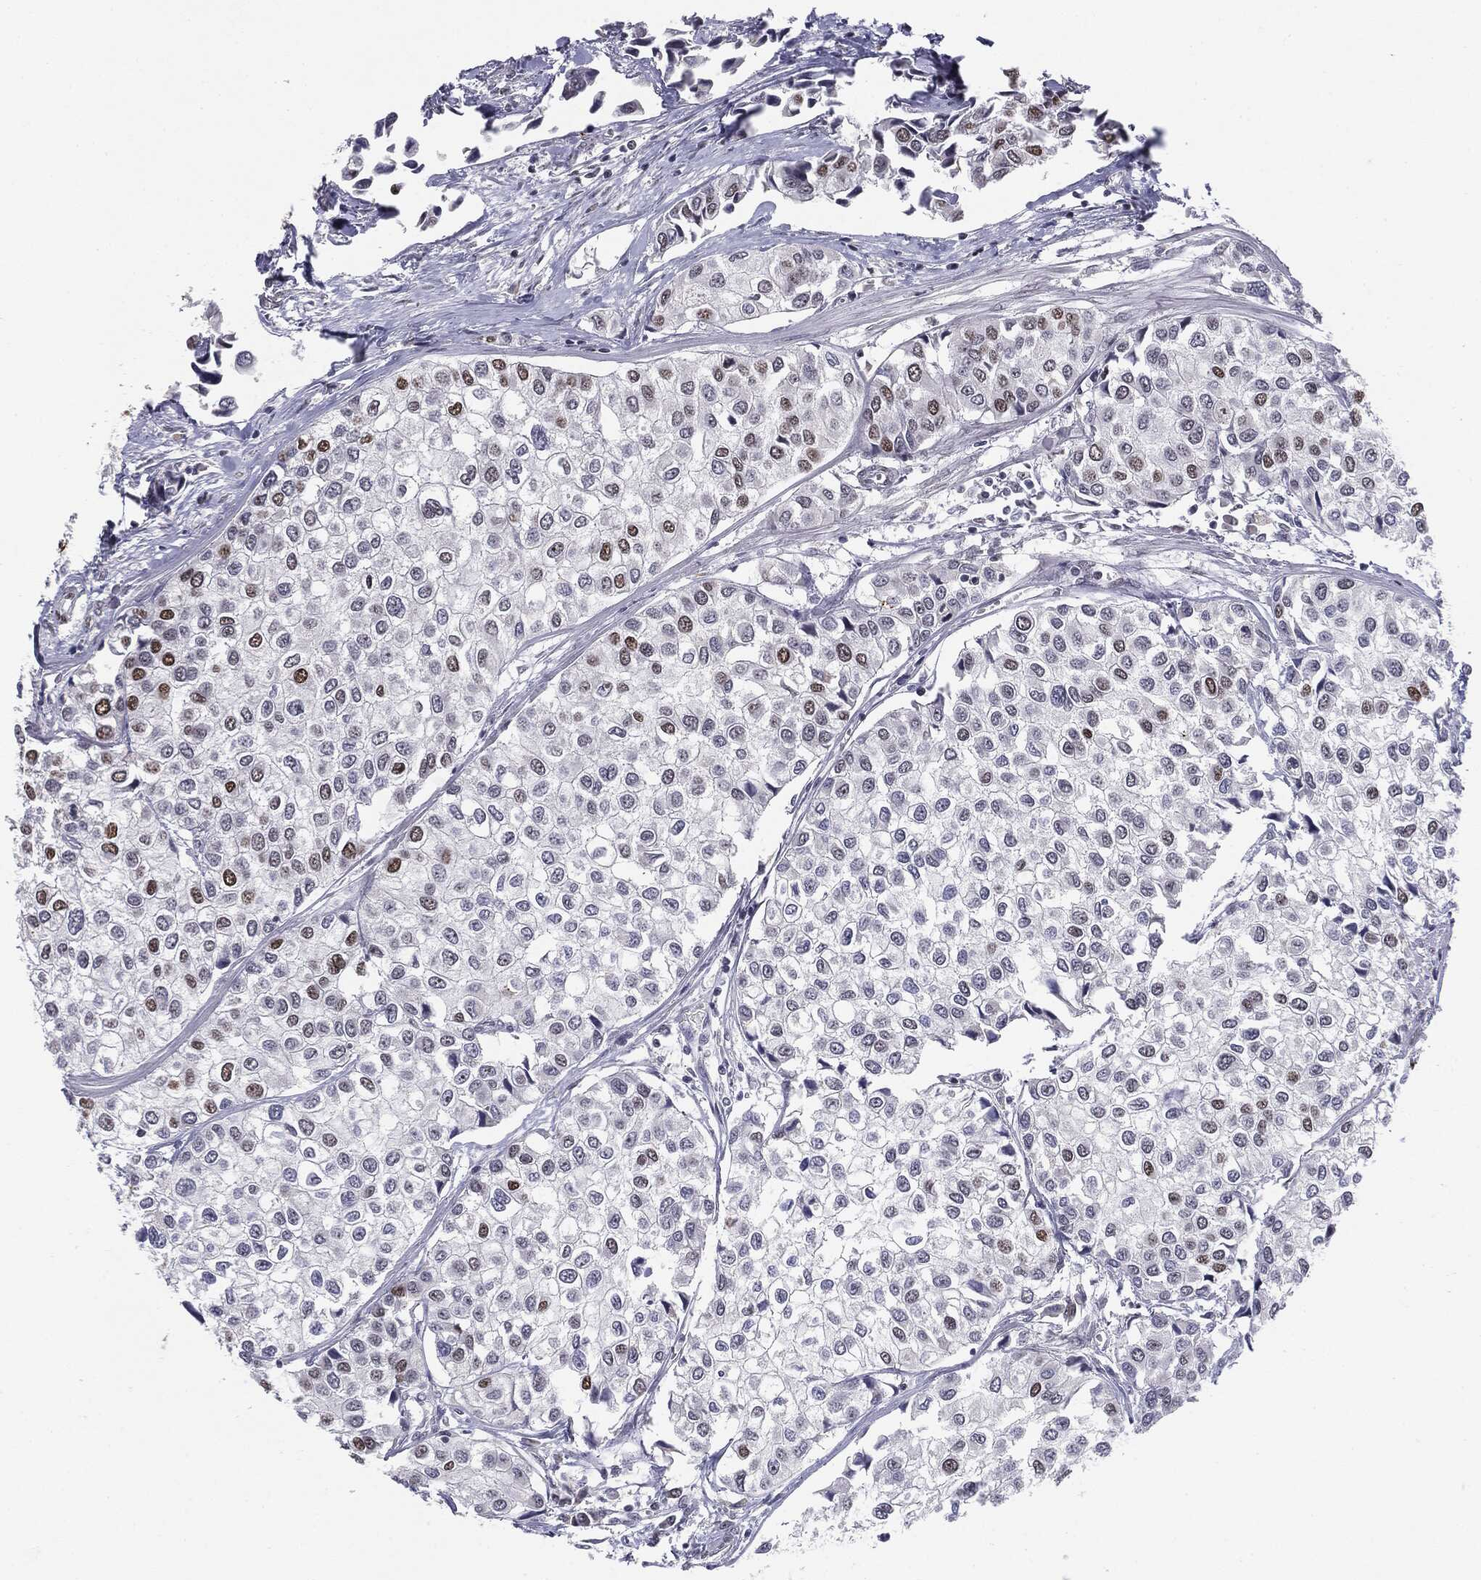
{"staining": {"intensity": "strong", "quantity": "<25%", "location": "nuclear"}, "tissue": "urothelial cancer", "cell_type": "Tumor cells", "image_type": "cancer", "snomed": [{"axis": "morphology", "description": "Urothelial carcinoma, High grade"}, {"axis": "topography", "description": "Urinary bladder"}], "caption": "DAB immunohistochemical staining of human urothelial cancer shows strong nuclear protein positivity in about <25% of tumor cells. (DAB (3,3'-diaminobenzidine) IHC with brightfield microscopy, high magnification).", "gene": "MDC1", "patient": {"sex": "male", "age": 73}}